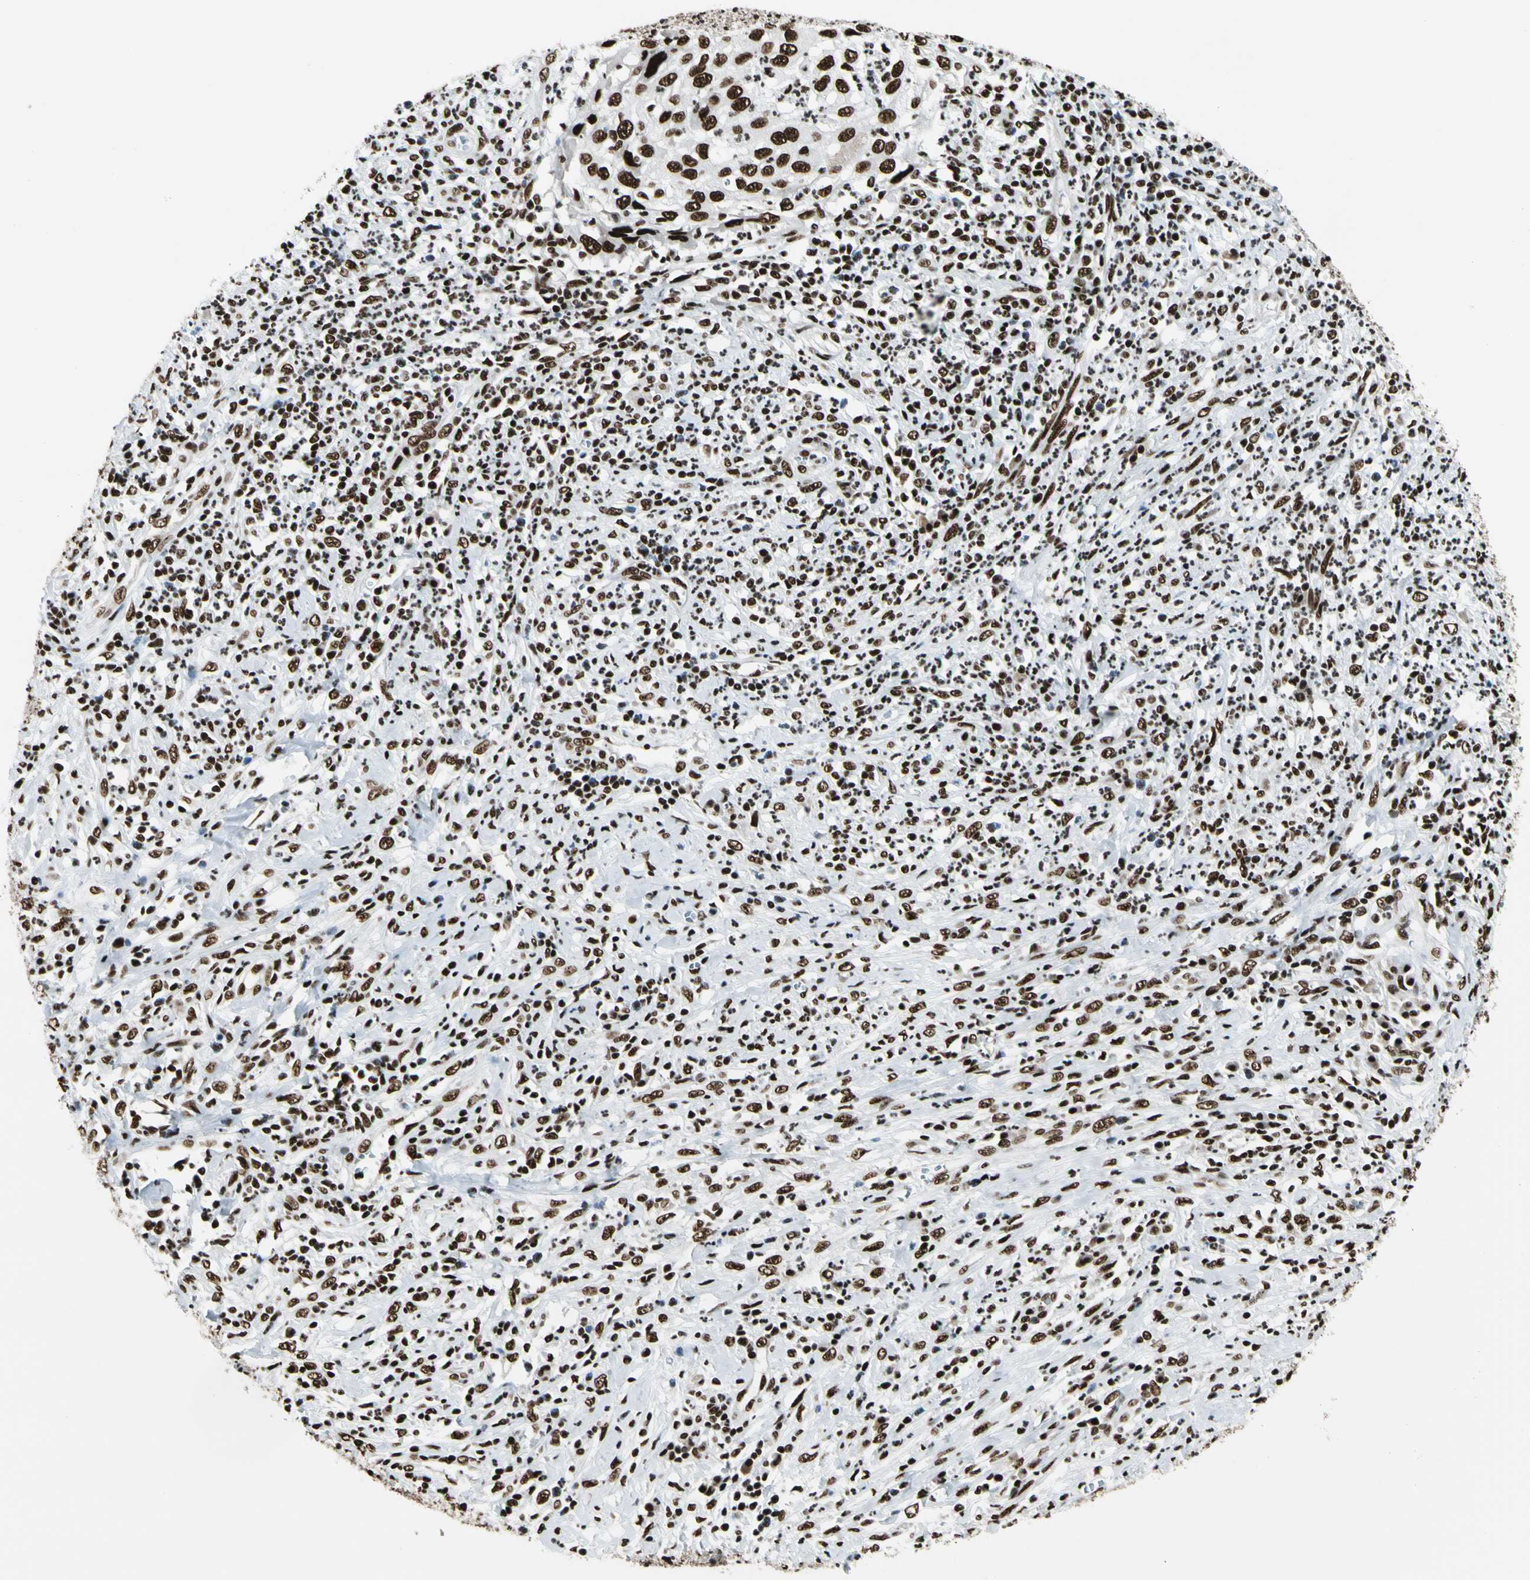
{"staining": {"intensity": "strong", "quantity": ">75%", "location": "nuclear"}, "tissue": "cervical cancer", "cell_type": "Tumor cells", "image_type": "cancer", "snomed": [{"axis": "morphology", "description": "Squamous cell carcinoma, NOS"}, {"axis": "topography", "description": "Cervix"}], "caption": "Protein expression analysis of cervical cancer demonstrates strong nuclear positivity in approximately >75% of tumor cells.", "gene": "CCAR1", "patient": {"sex": "female", "age": 32}}